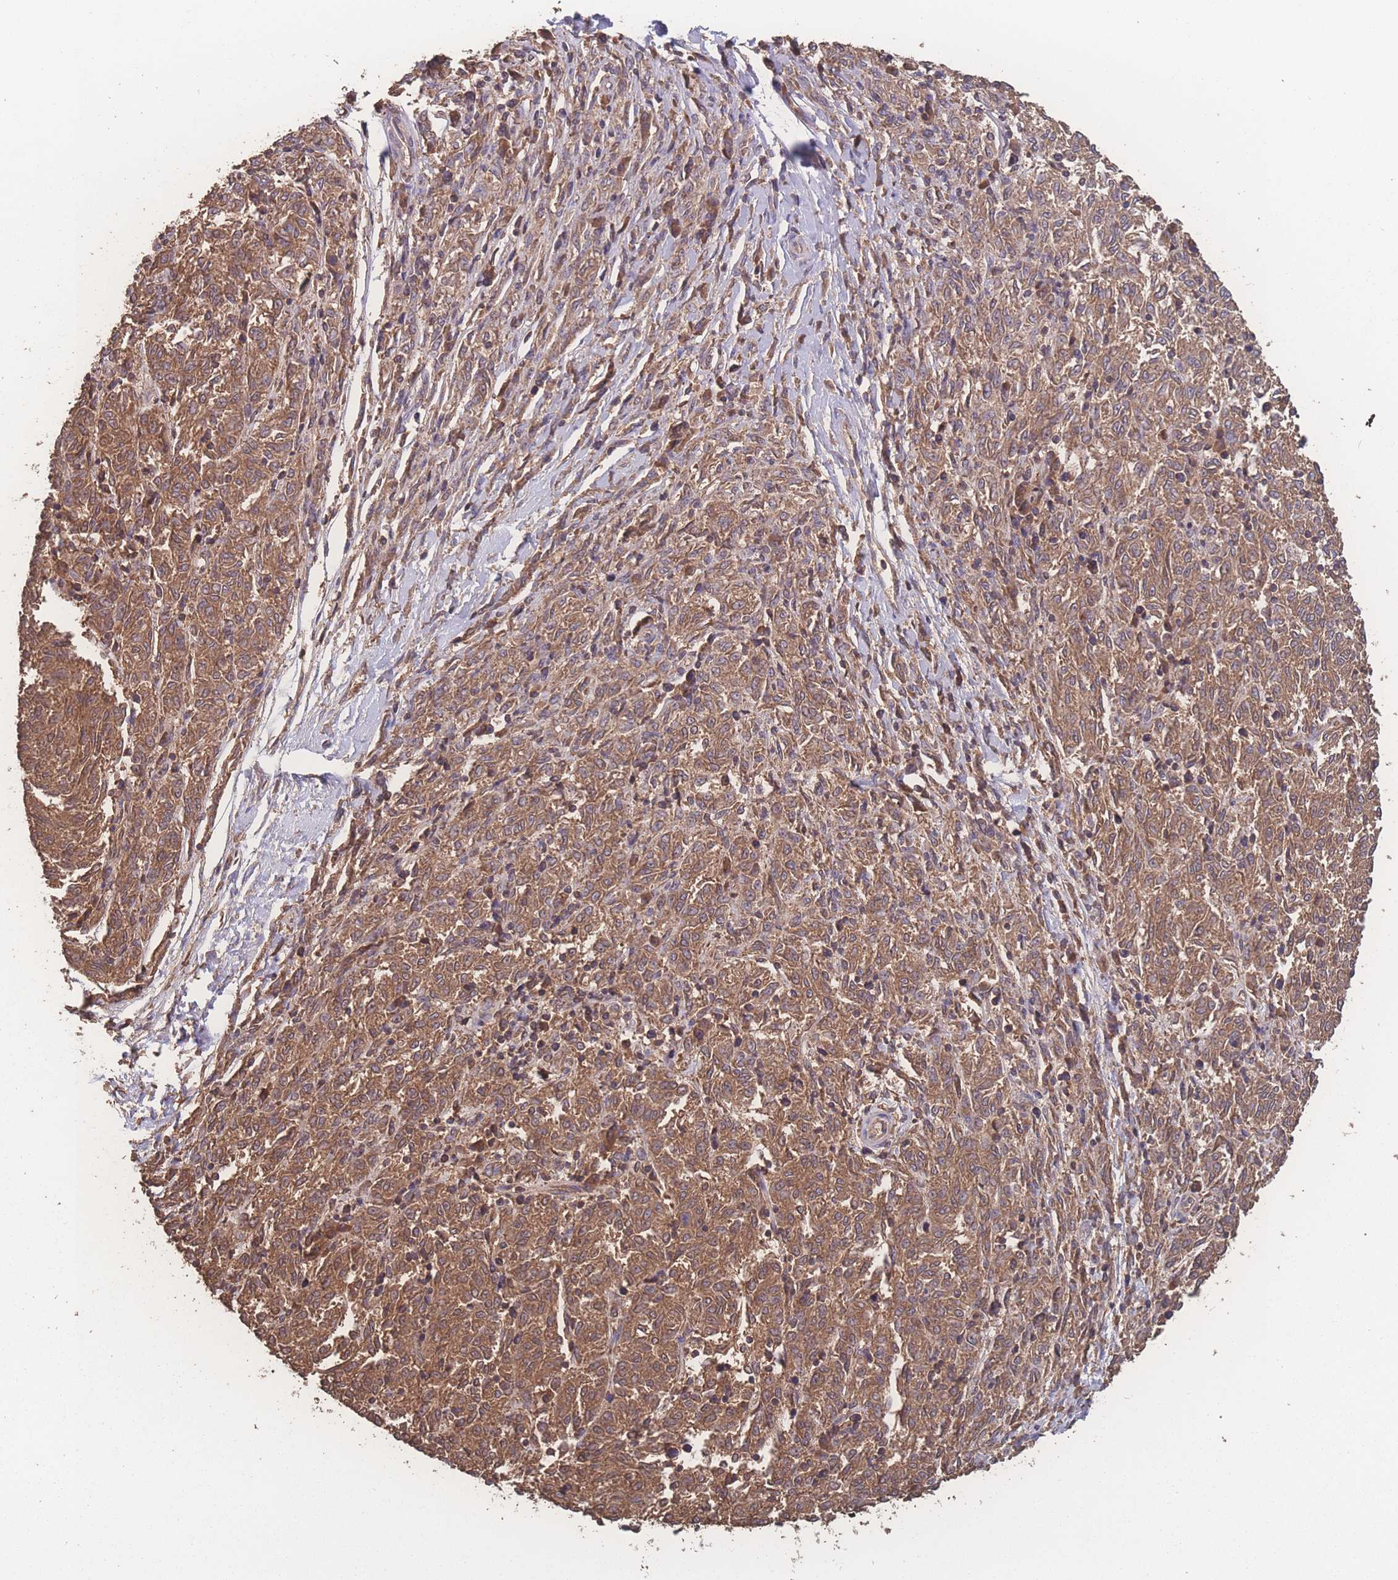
{"staining": {"intensity": "moderate", "quantity": ">75%", "location": "cytoplasmic/membranous"}, "tissue": "melanoma", "cell_type": "Tumor cells", "image_type": "cancer", "snomed": [{"axis": "morphology", "description": "Malignant melanoma, NOS"}, {"axis": "topography", "description": "Skin"}], "caption": "A brown stain highlights moderate cytoplasmic/membranous positivity of a protein in melanoma tumor cells.", "gene": "ATXN10", "patient": {"sex": "female", "age": 72}}